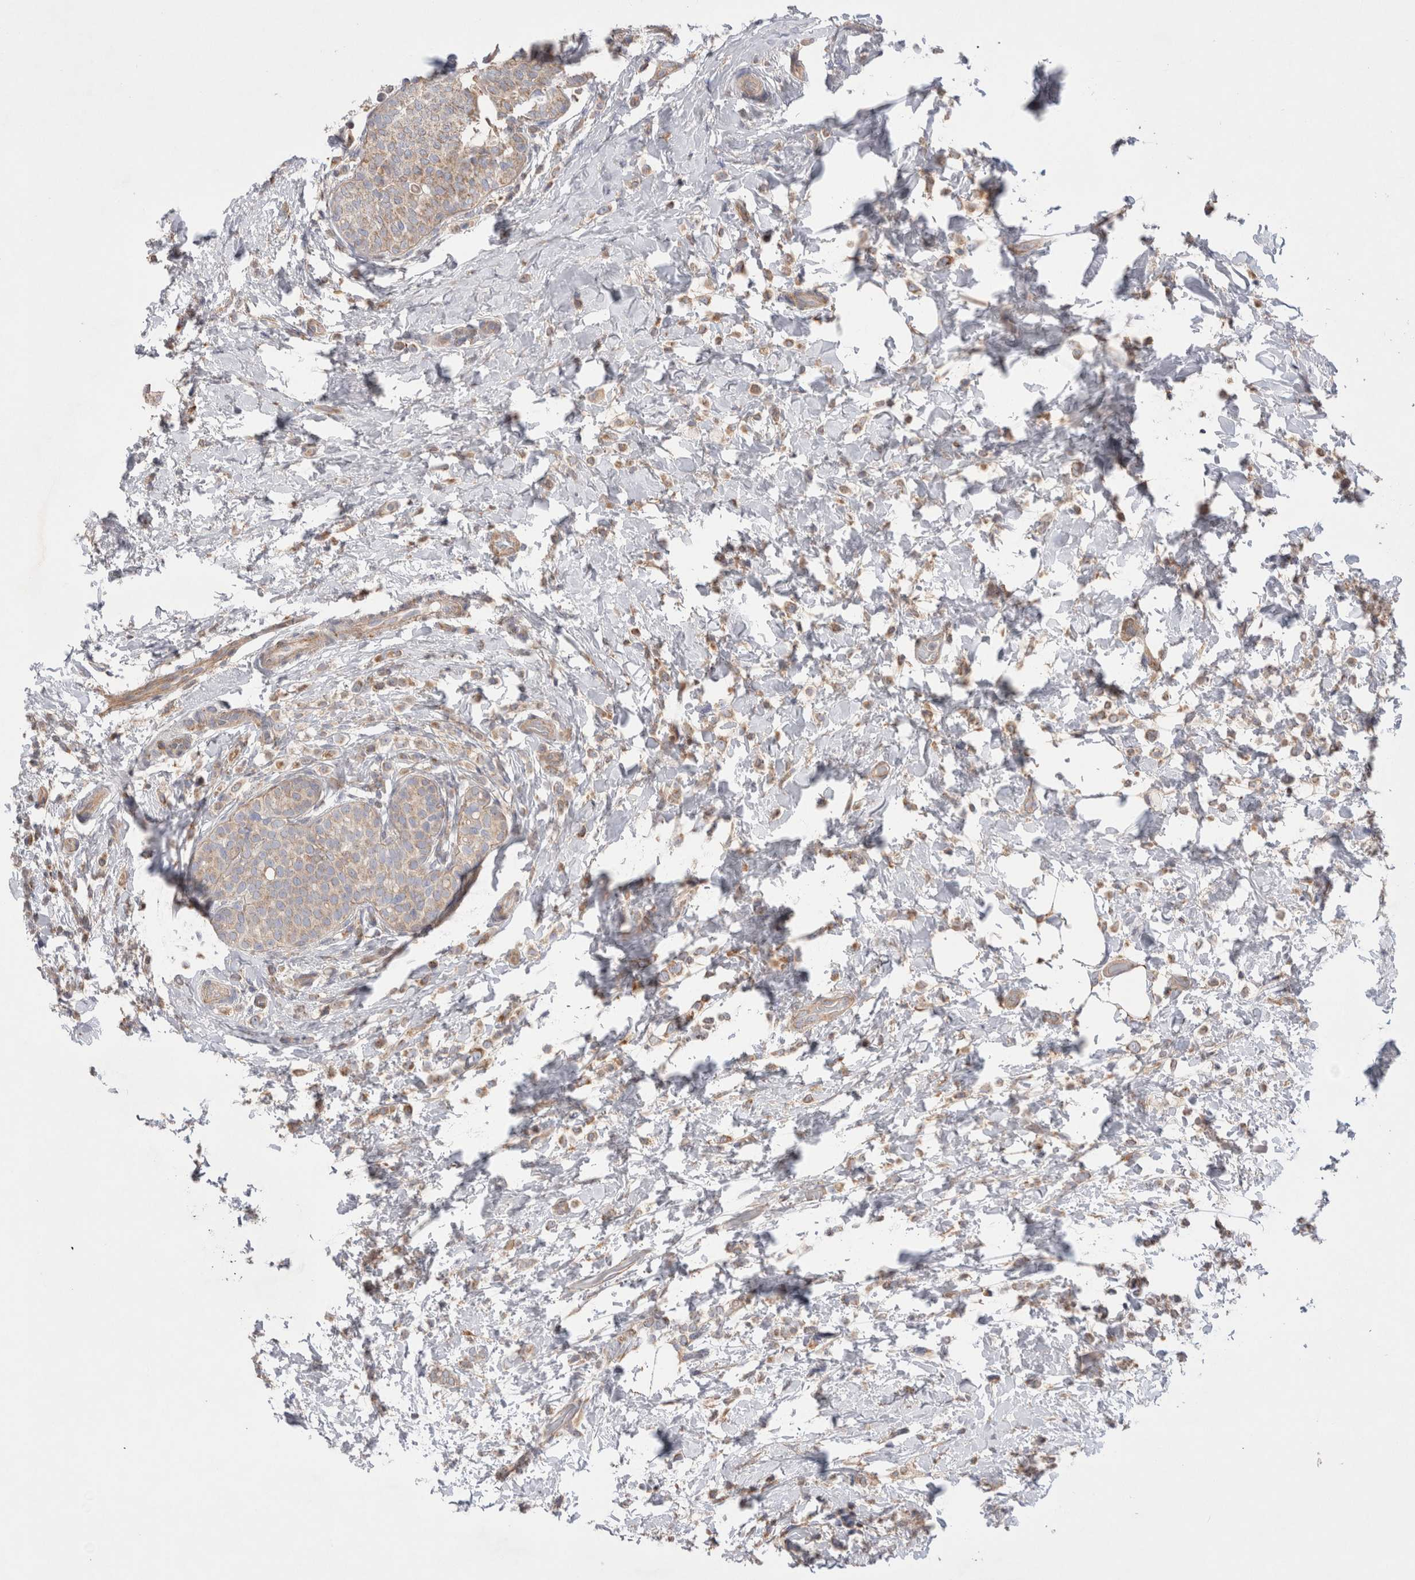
{"staining": {"intensity": "weak", "quantity": ">75%", "location": "cytoplasmic/membranous"}, "tissue": "breast cancer", "cell_type": "Tumor cells", "image_type": "cancer", "snomed": [{"axis": "morphology", "description": "Lobular carcinoma"}, {"axis": "topography", "description": "Breast"}], "caption": "Immunohistochemical staining of human breast lobular carcinoma demonstrates low levels of weak cytoplasmic/membranous expression in approximately >75% of tumor cells. Using DAB (brown) and hematoxylin (blue) stains, captured at high magnification using brightfield microscopy.", "gene": "TBC1D16", "patient": {"sex": "female", "age": 50}}